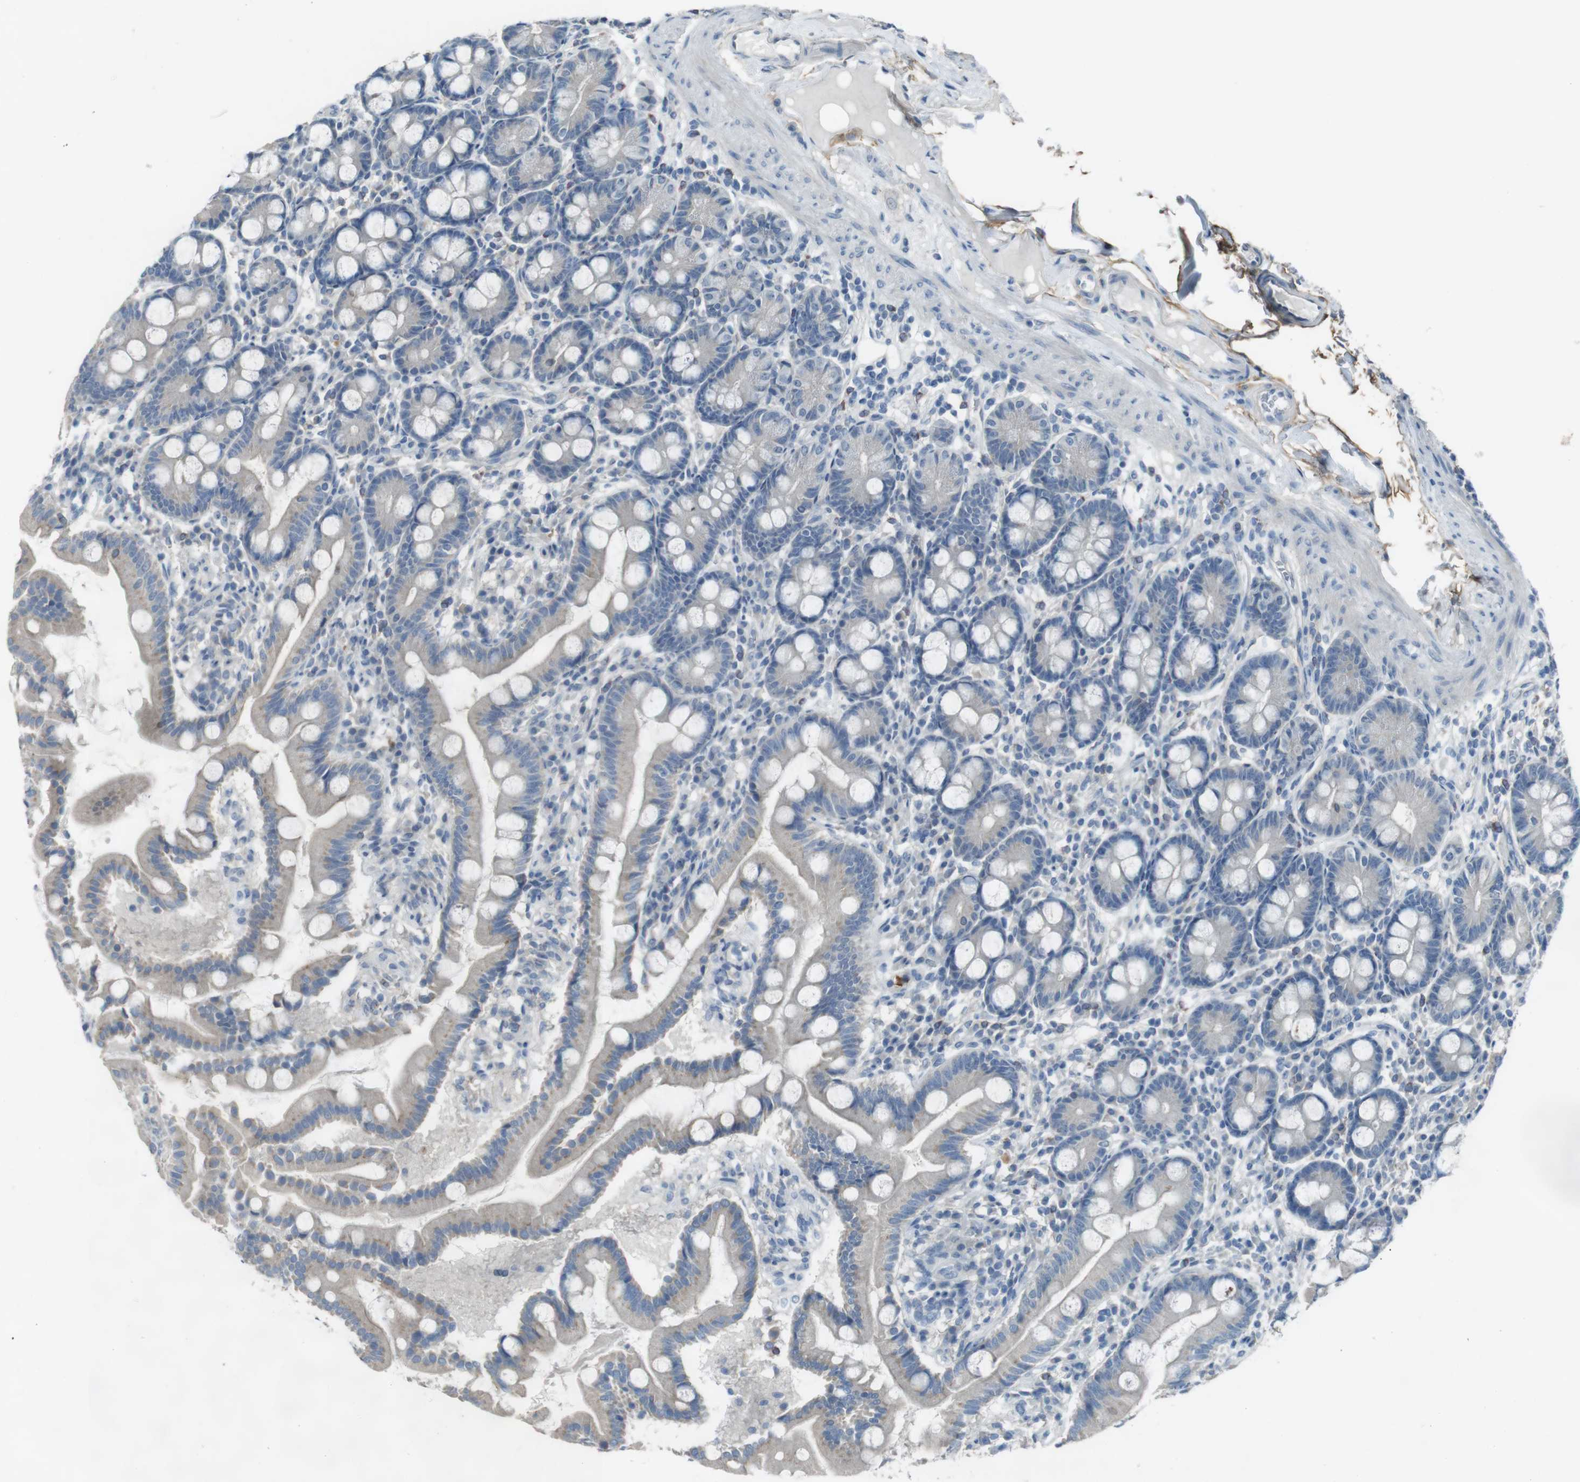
{"staining": {"intensity": "weak", "quantity": "<25%", "location": "cytoplasmic/membranous"}, "tissue": "duodenum", "cell_type": "Glandular cells", "image_type": "normal", "snomed": [{"axis": "morphology", "description": "Normal tissue, NOS"}, {"axis": "topography", "description": "Duodenum"}], "caption": "High power microscopy image of an IHC photomicrograph of unremarkable duodenum, revealing no significant positivity in glandular cells.", "gene": "ENTPD7", "patient": {"sex": "male", "age": 50}}